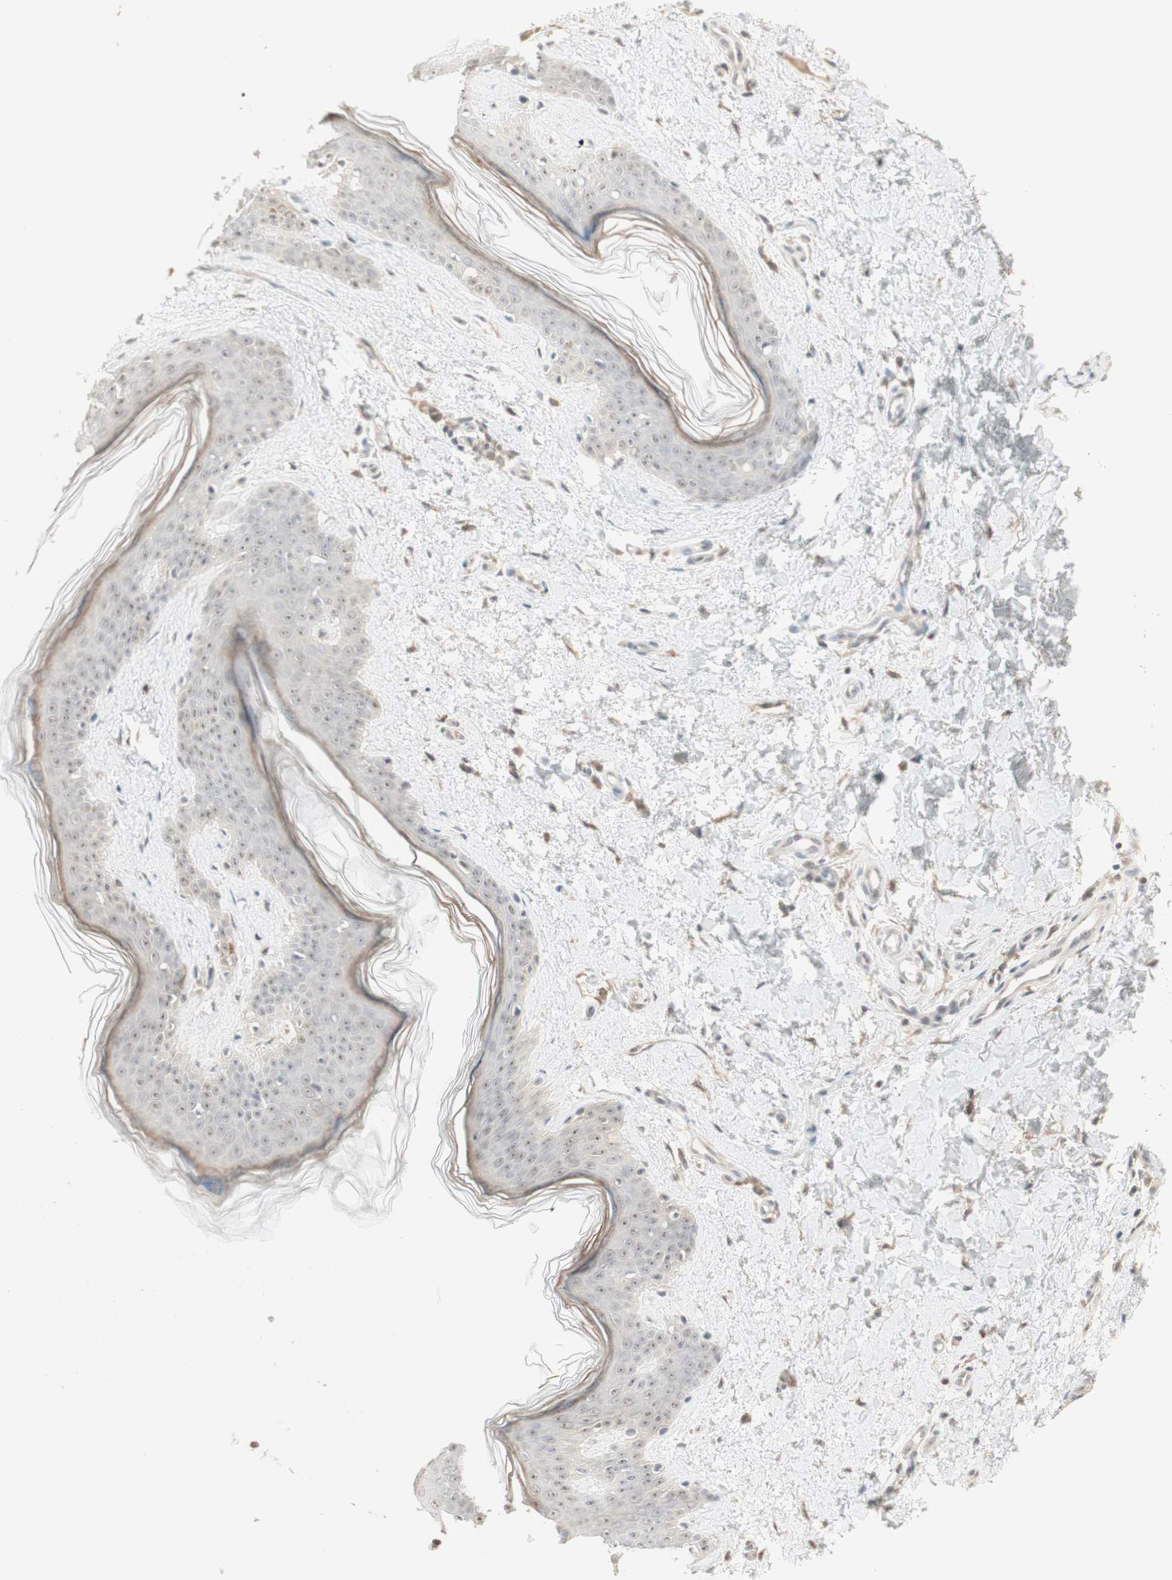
{"staining": {"intensity": "moderate", "quantity": ">75%", "location": "cytoplasmic/membranous"}, "tissue": "skin", "cell_type": "Fibroblasts", "image_type": "normal", "snomed": [{"axis": "morphology", "description": "Normal tissue, NOS"}, {"axis": "topography", "description": "Skin"}], "caption": "Human skin stained for a protein (brown) demonstrates moderate cytoplasmic/membranous positive expression in approximately >75% of fibroblasts.", "gene": "PLCD4", "patient": {"sex": "female", "age": 41}}